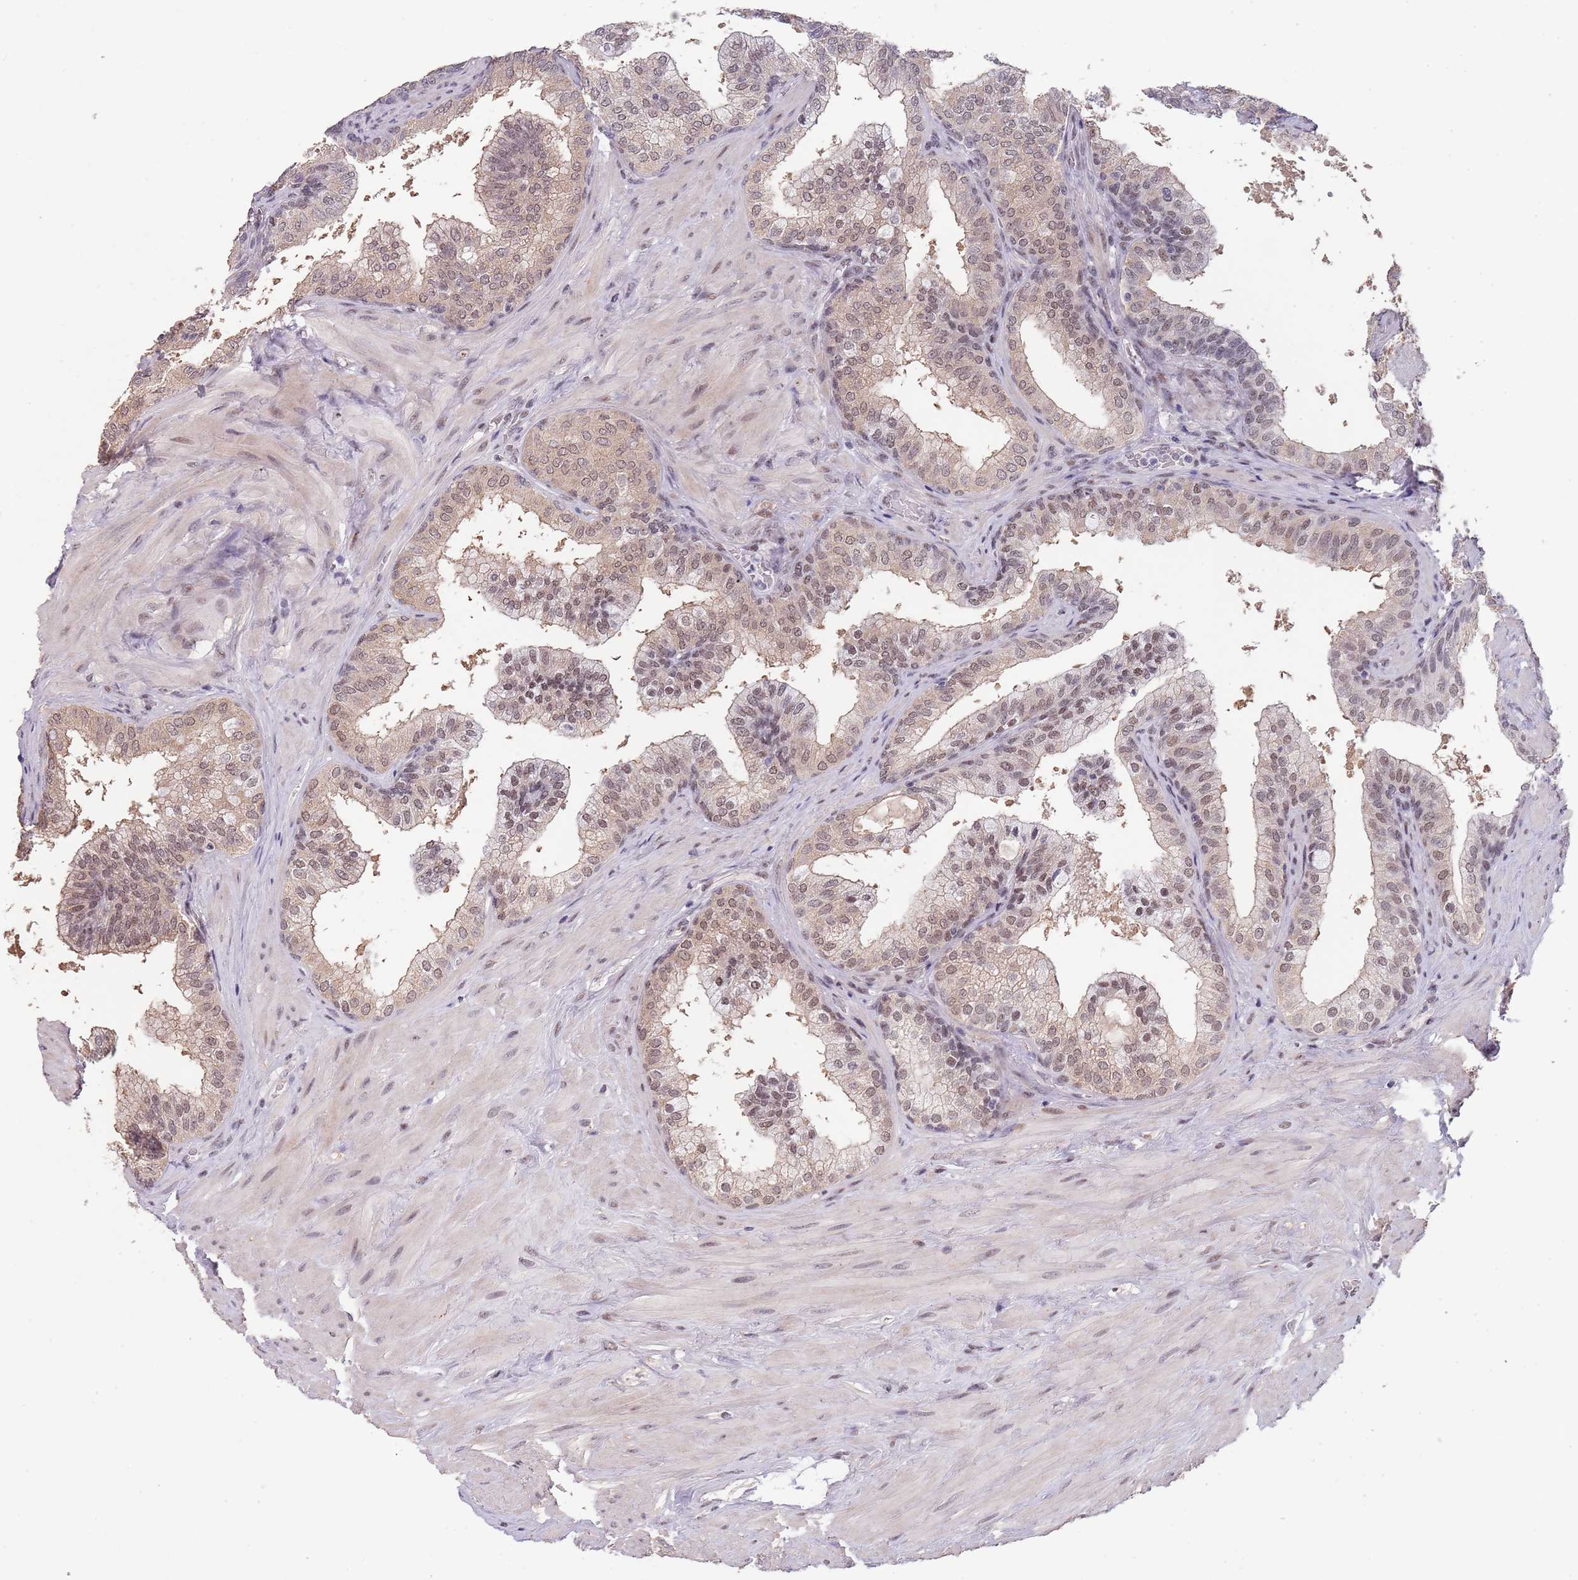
{"staining": {"intensity": "moderate", "quantity": ">75%", "location": "cytoplasmic/membranous,nuclear"}, "tissue": "prostate", "cell_type": "Glandular cells", "image_type": "normal", "snomed": [{"axis": "morphology", "description": "Normal tissue, NOS"}, {"axis": "topography", "description": "Prostate"}], "caption": "The histopathology image exhibits a brown stain indicating the presence of a protein in the cytoplasmic/membranous,nuclear of glandular cells in prostate. (DAB IHC with brightfield microscopy, high magnification).", "gene": "CIZ1", "patient": {"sex": "male", "age": 60}}